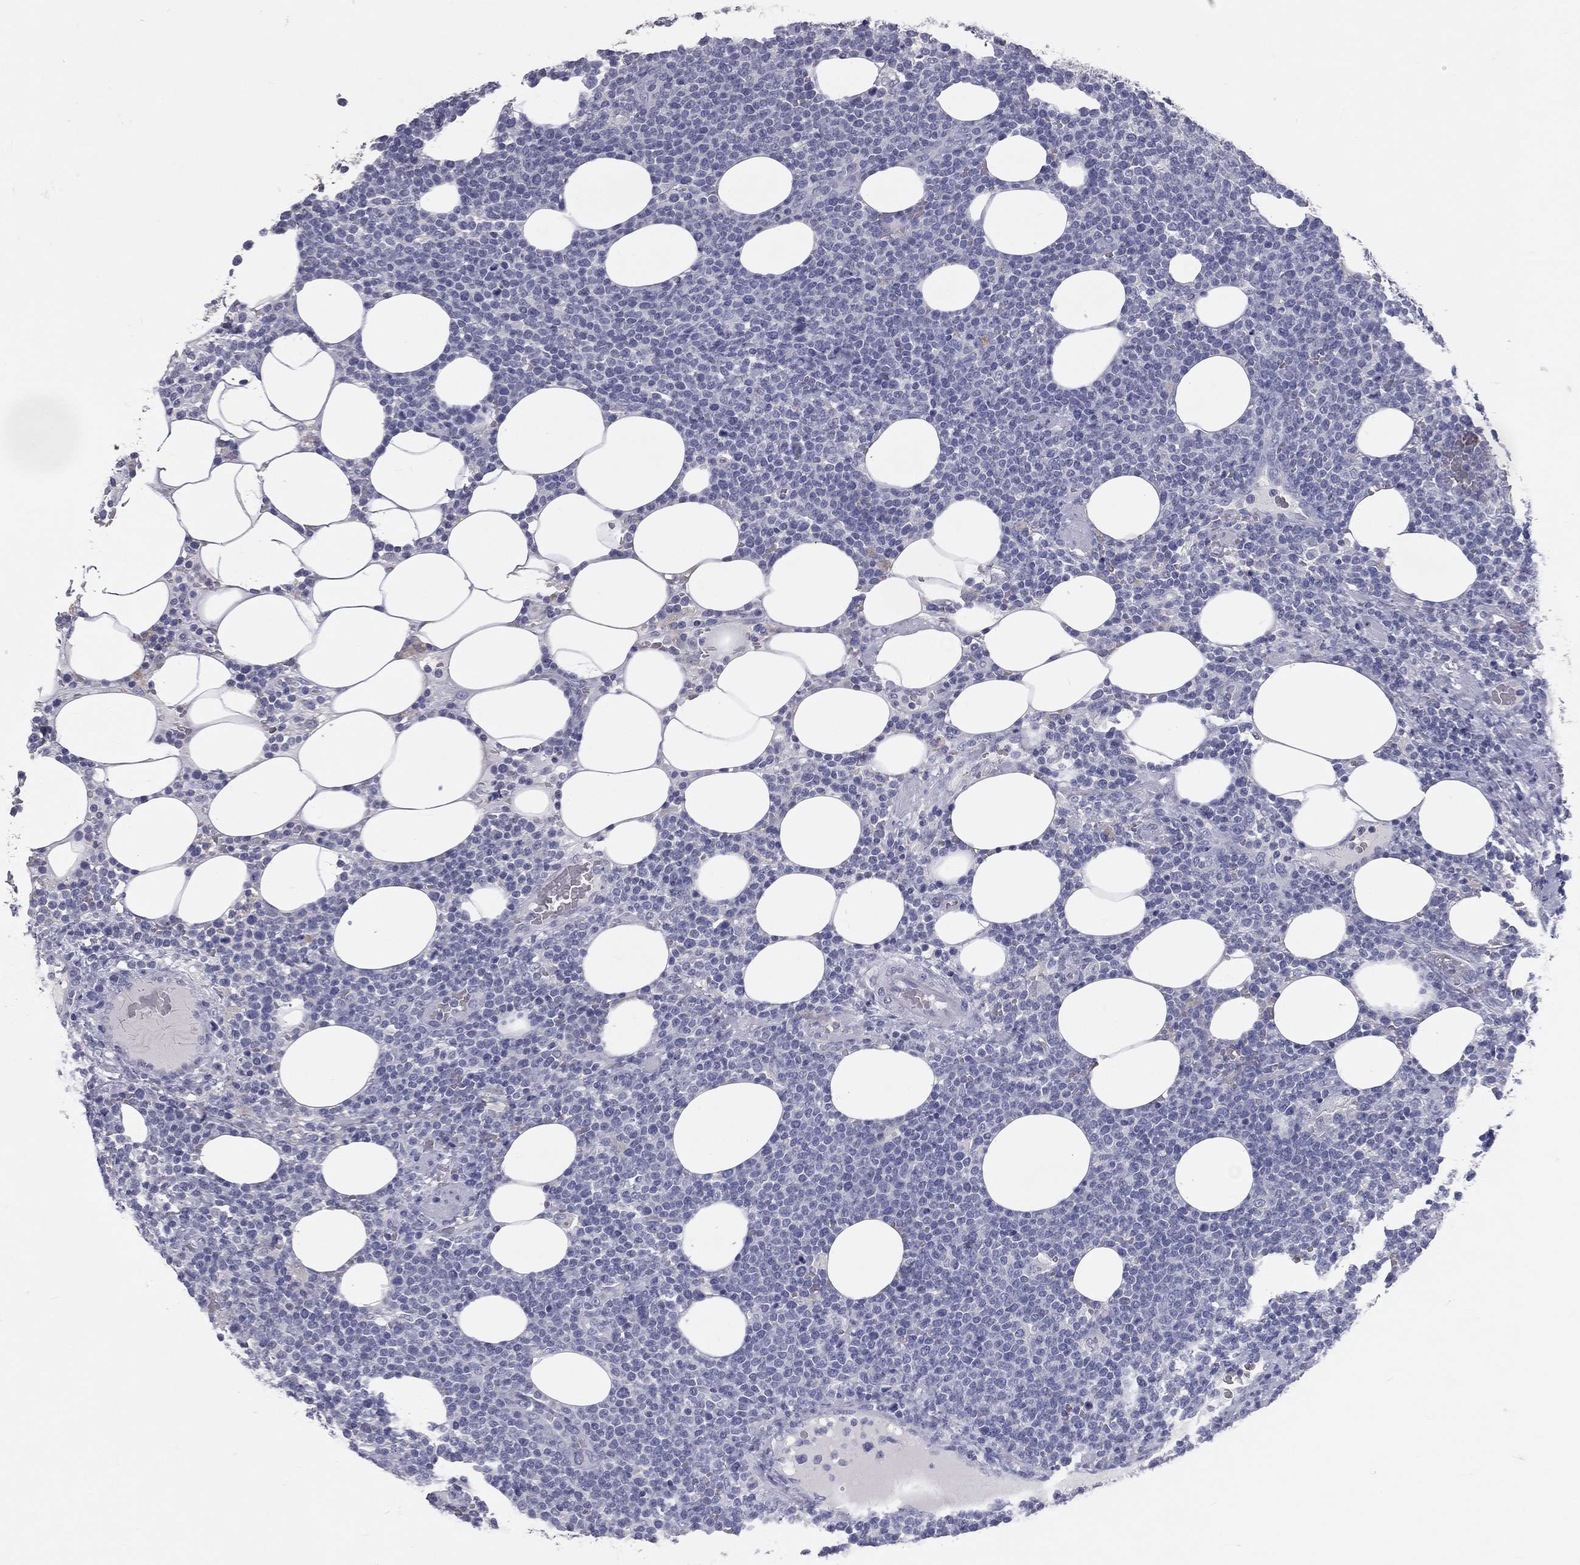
{"staining": {"intensity": "negative", "quantity": "none", "location": "none"}, "tissue": "lymphoma", "cell_type": "Tumor cells", "image_type": "cancer", "snomed": [{"axis": "morphology", "description": "Malignant lymphoma, non-Hodgkin's type, High grade"}, {"axis": "topography", "description": "Lymph node"}], "caption": "Immunohistochemistry (IHC) photomicrograph of neoplastic tissue: human lymphoma stained with DAB (3,3'-diaminobenzidine) exhibits no significant protein staining in tumor cells.", "gene": "TFPI2", "patient": {"sex": "male", "age": 61}}